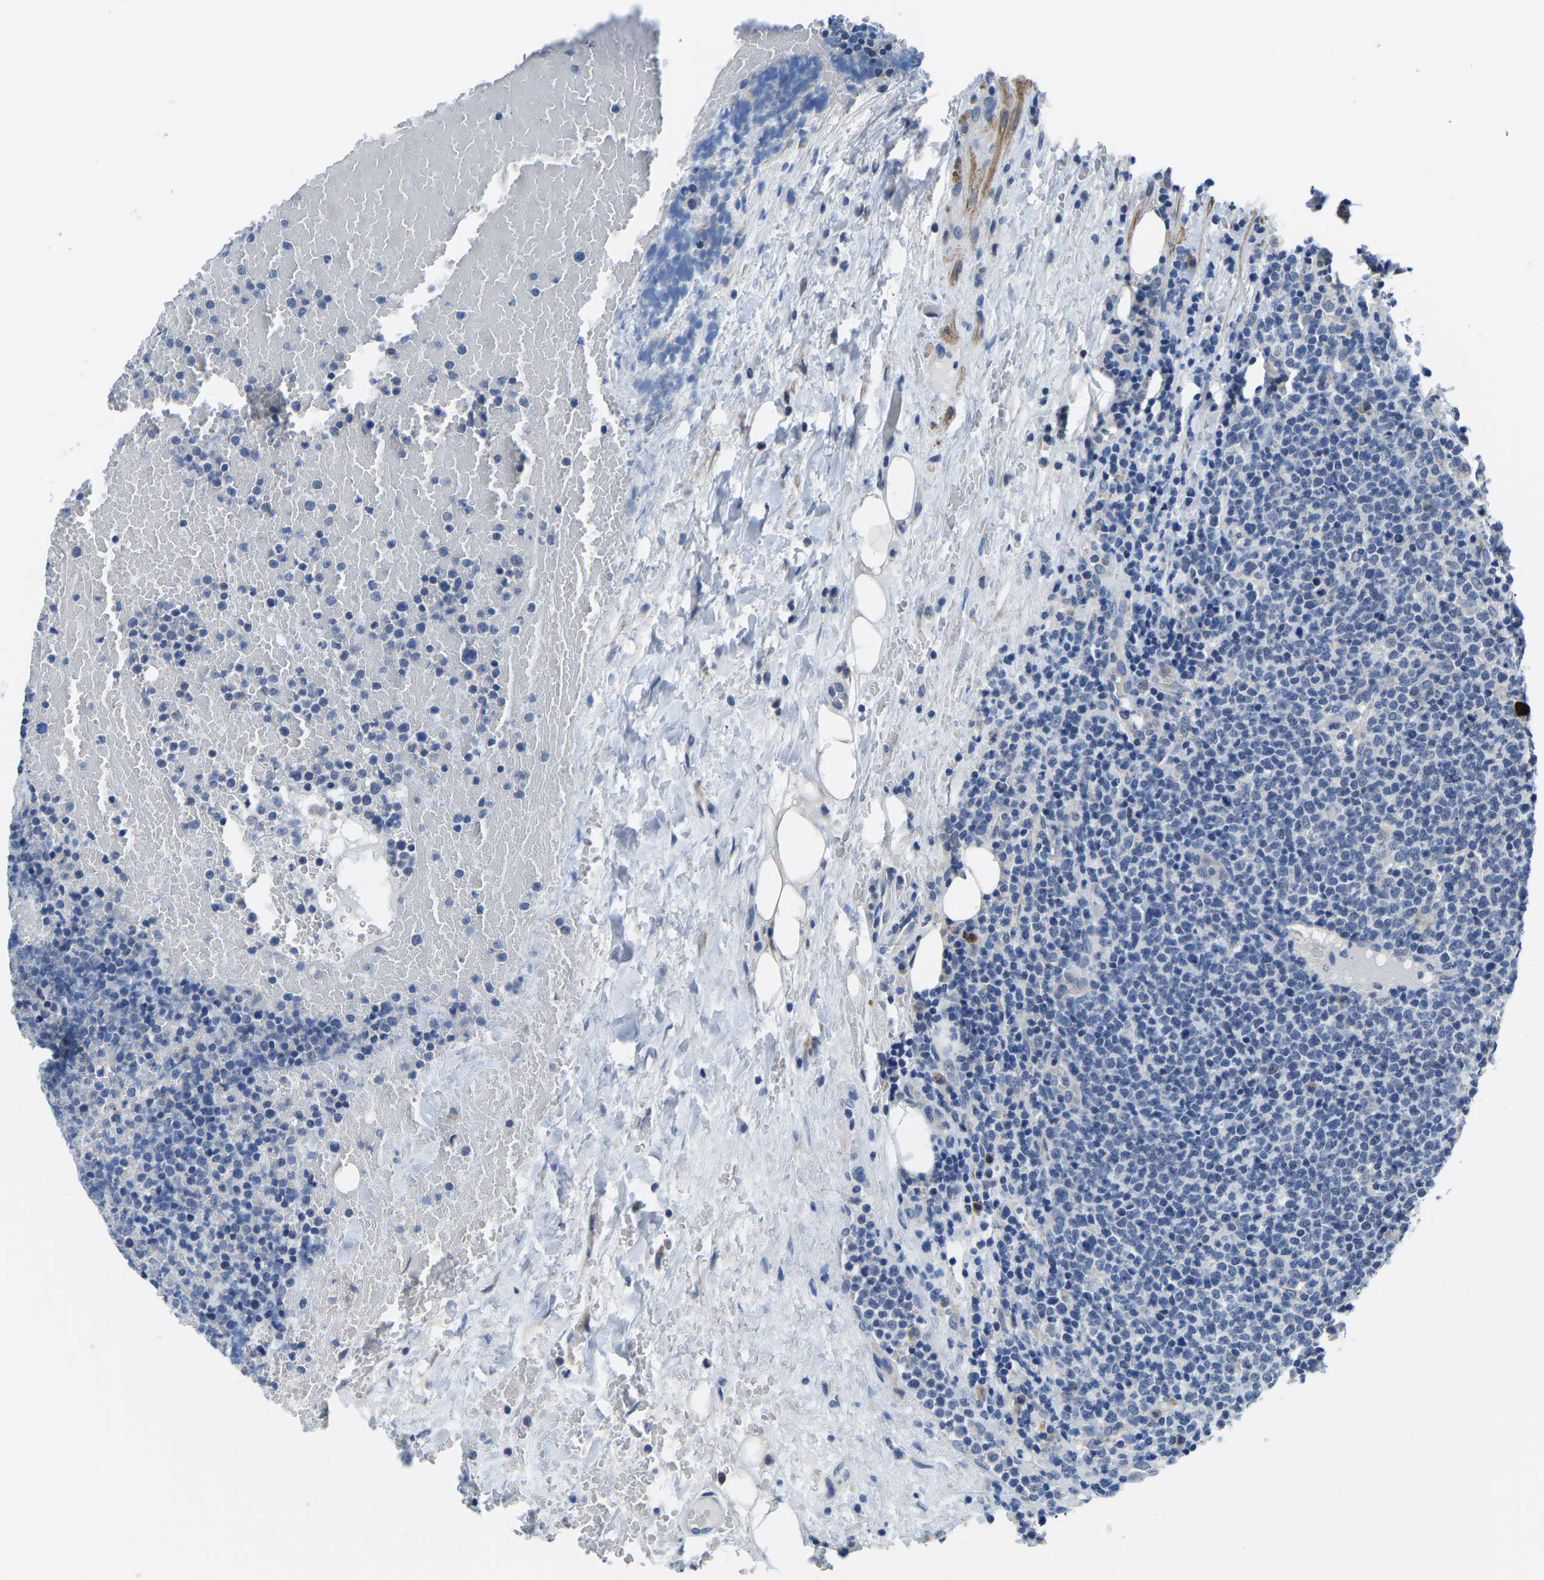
{"staining": {"intensity": "negative", "quantity": "none", "location": "none"}, "tissue": "lymphoma", "cell_type": "Tumor cells", "image_type": "cancer", "snomed": [{"axis": "morphology", "description": "Malignant lymphoma, non-Hodgkin's type, High grade"}, {"axis": "topography", "description": "Lymph node"}], "caption": "An immunohistochemistry micrograph of lymphoma is shown. There is no staining in tumor cells of lymphoma.", "gene": "LIAS", "patient": {"sex": "male", "age": 61}}